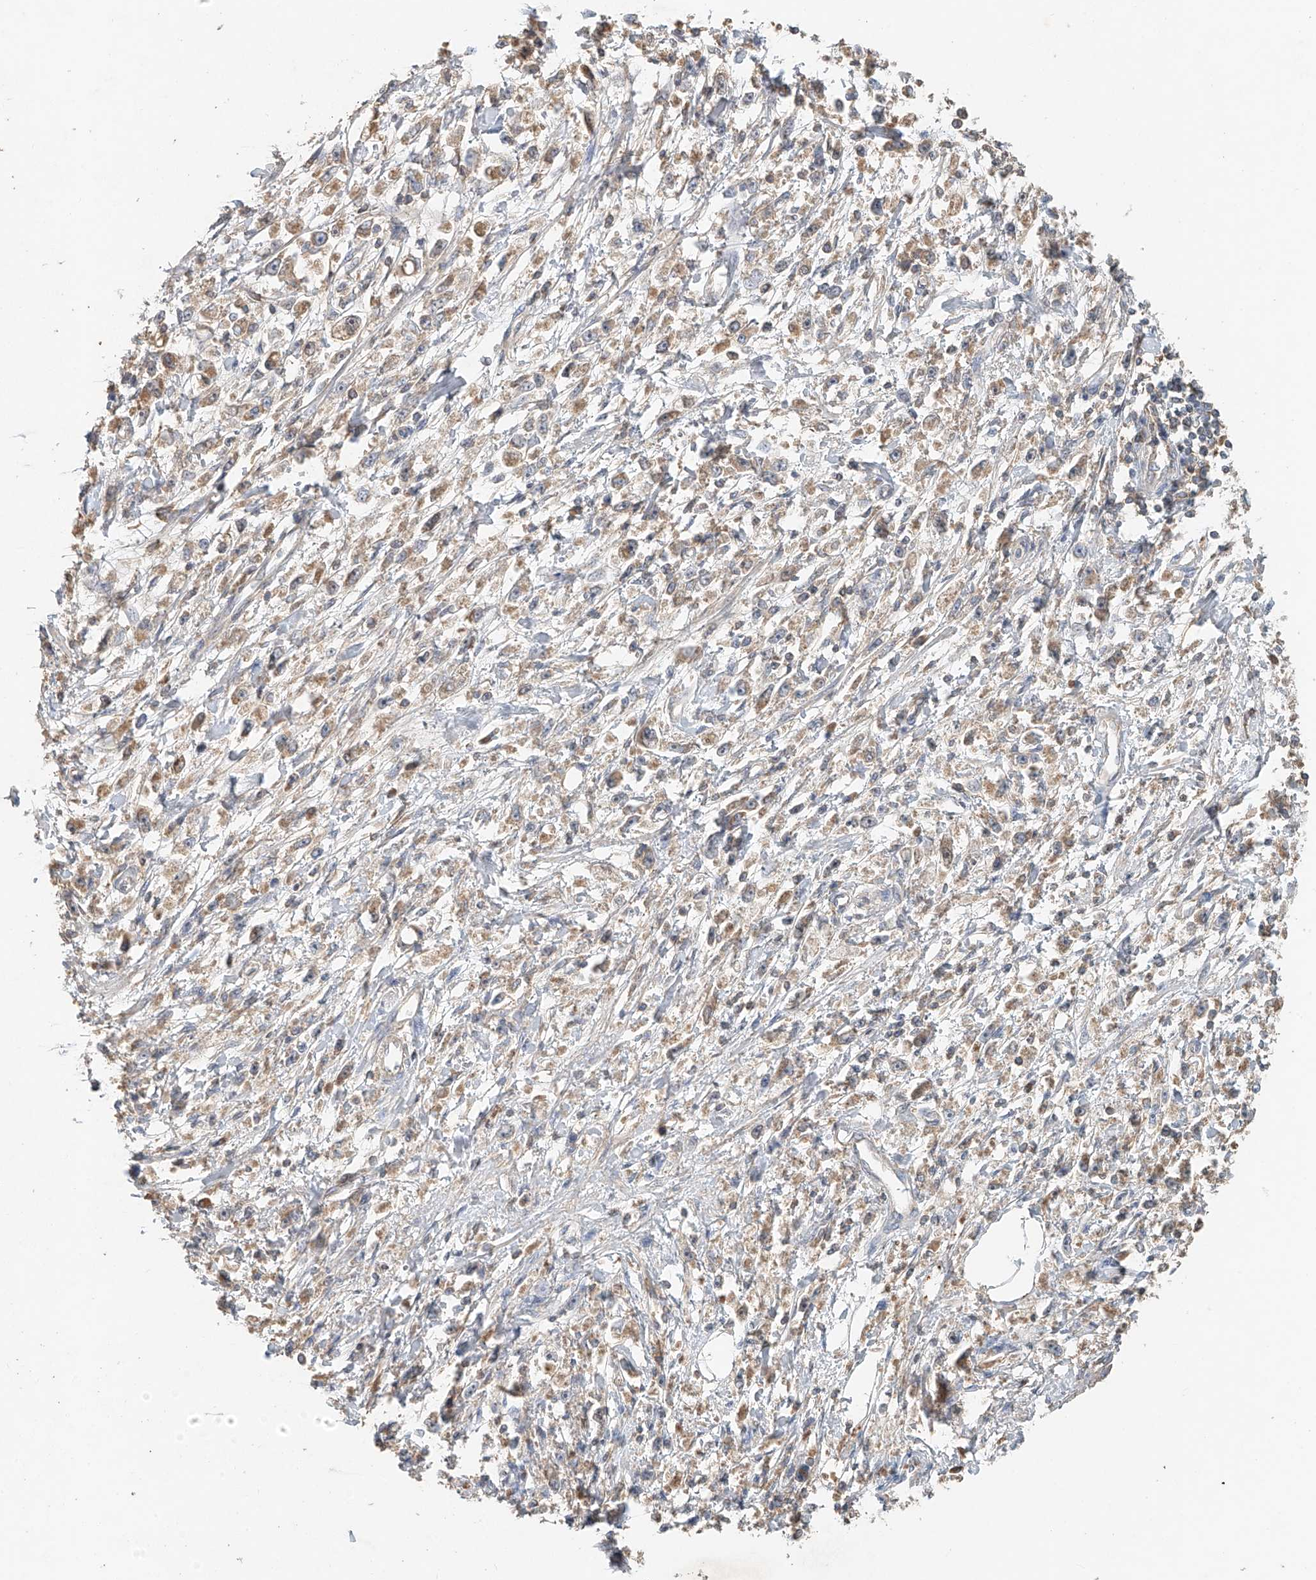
{"staining": {"intensity": "weak", "quantity": ">75%", "location": "cytoplasmic/membranous"}, "tissue": "stomach cancer", "cell_type": "Tumor cells", "image_type": "cancer", "snomed": [{"axis": "morphology", "description": "Adenocarcinoma, NOS"}, {"axis": "topography", "description": "Stomach"}], "caption": "The histopathology image displays a brown stain indicating the presence of a protein in the cytoplasmic/membranous of tumor cells in adenocarcinoma (stomach). The staining was performed using DAB to visualize the protein expression in brown, while the nuclei were stained in blue with hematoxylin (Magnification: 20x).", "gene": "GNB1L", "patient": {"sex": "female", "age": 59}}